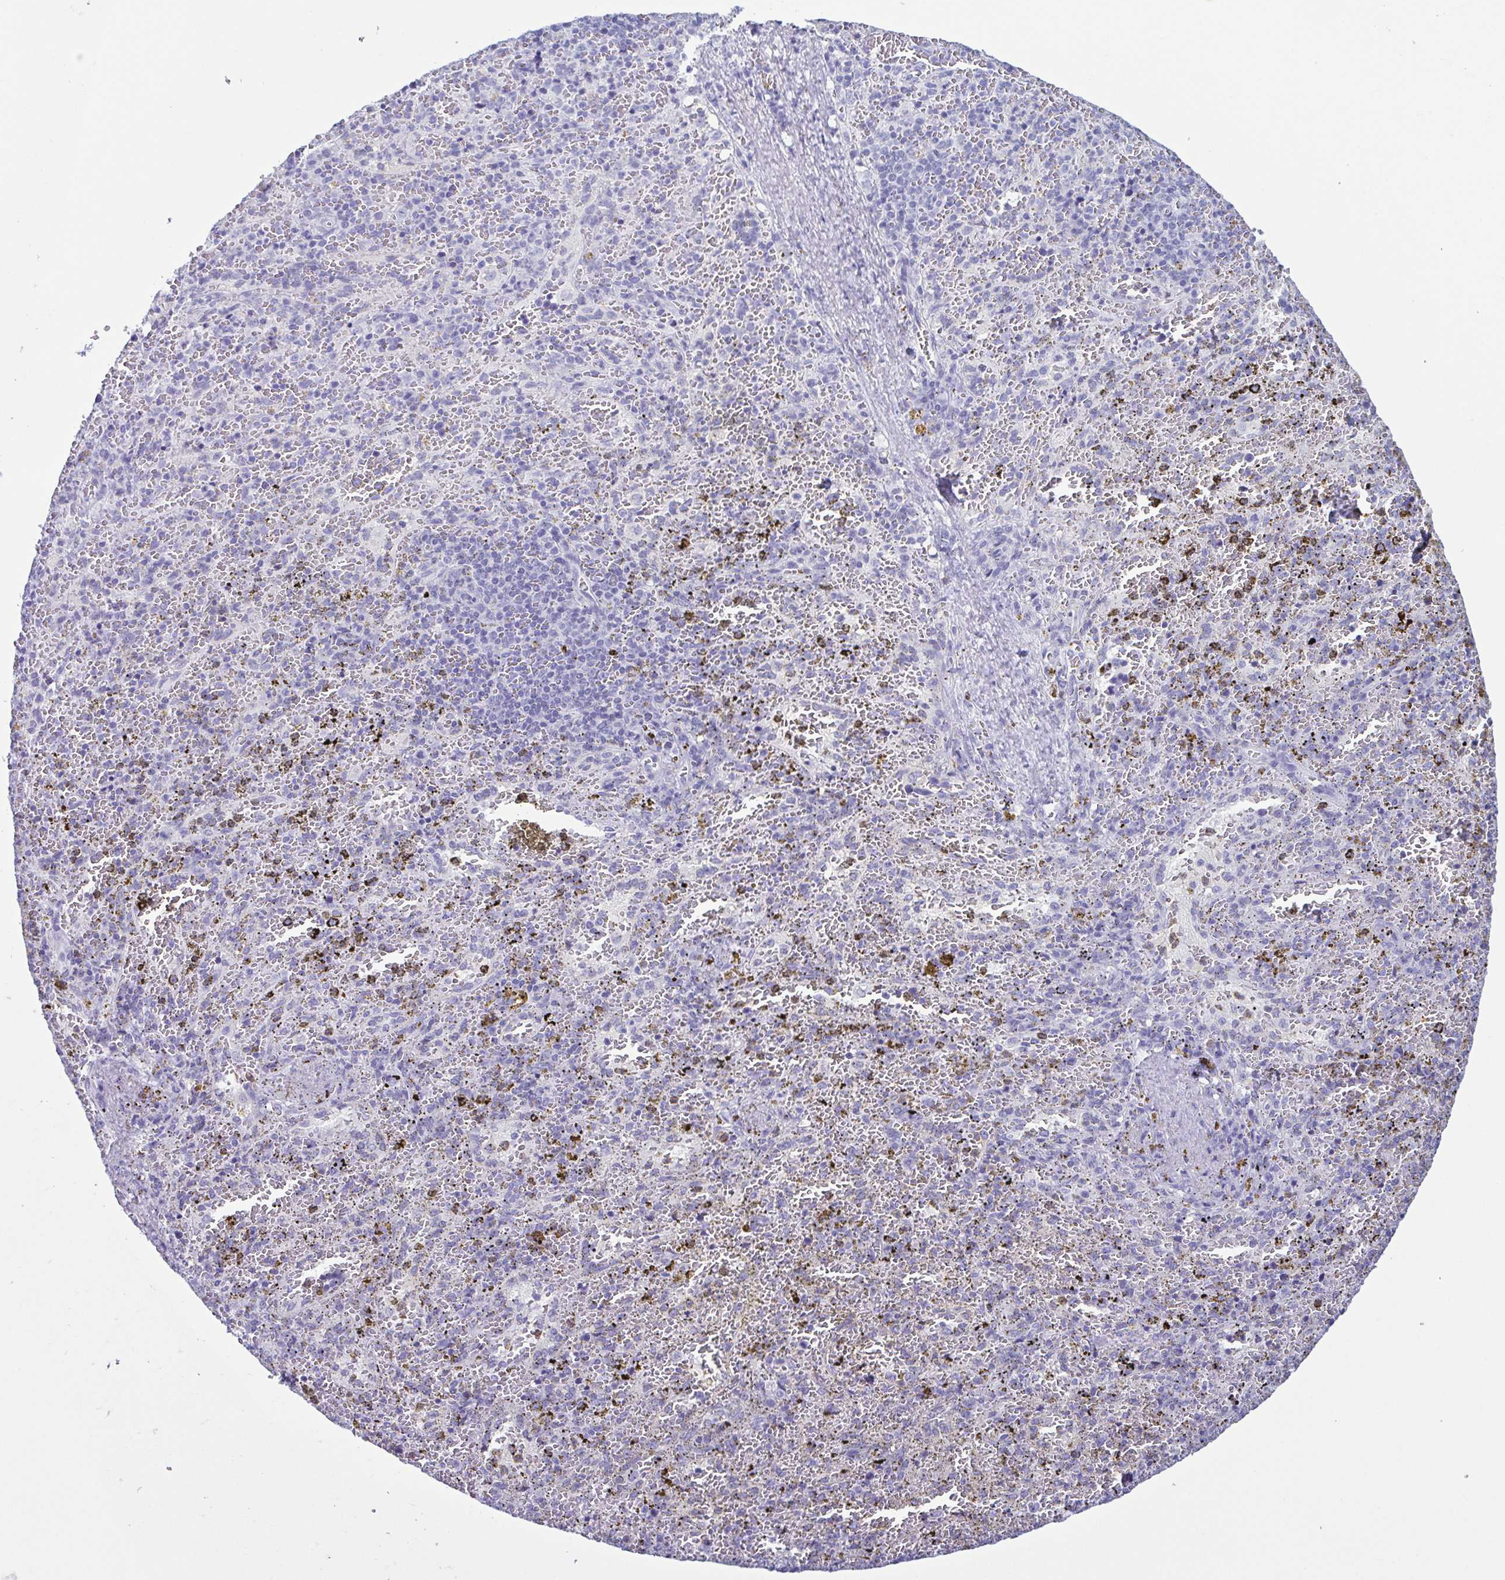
{"staining": {"intensity": "negative", "quantity": "none", "location": "none"}, "tissue": "spleen", "cell_type": "Cells in red pulp", "image_type": "normal", "snomed": [{"axis": "morphology", "description": "Normal tissue, NOS"}, {"axis": "topography", "description": "Spleen"}], "caption": "Image shows no significant protein staining in cells in red pulp of normal spleen.", "gene": "KRT10", "patient": {"sex": "female", "age": 50}}